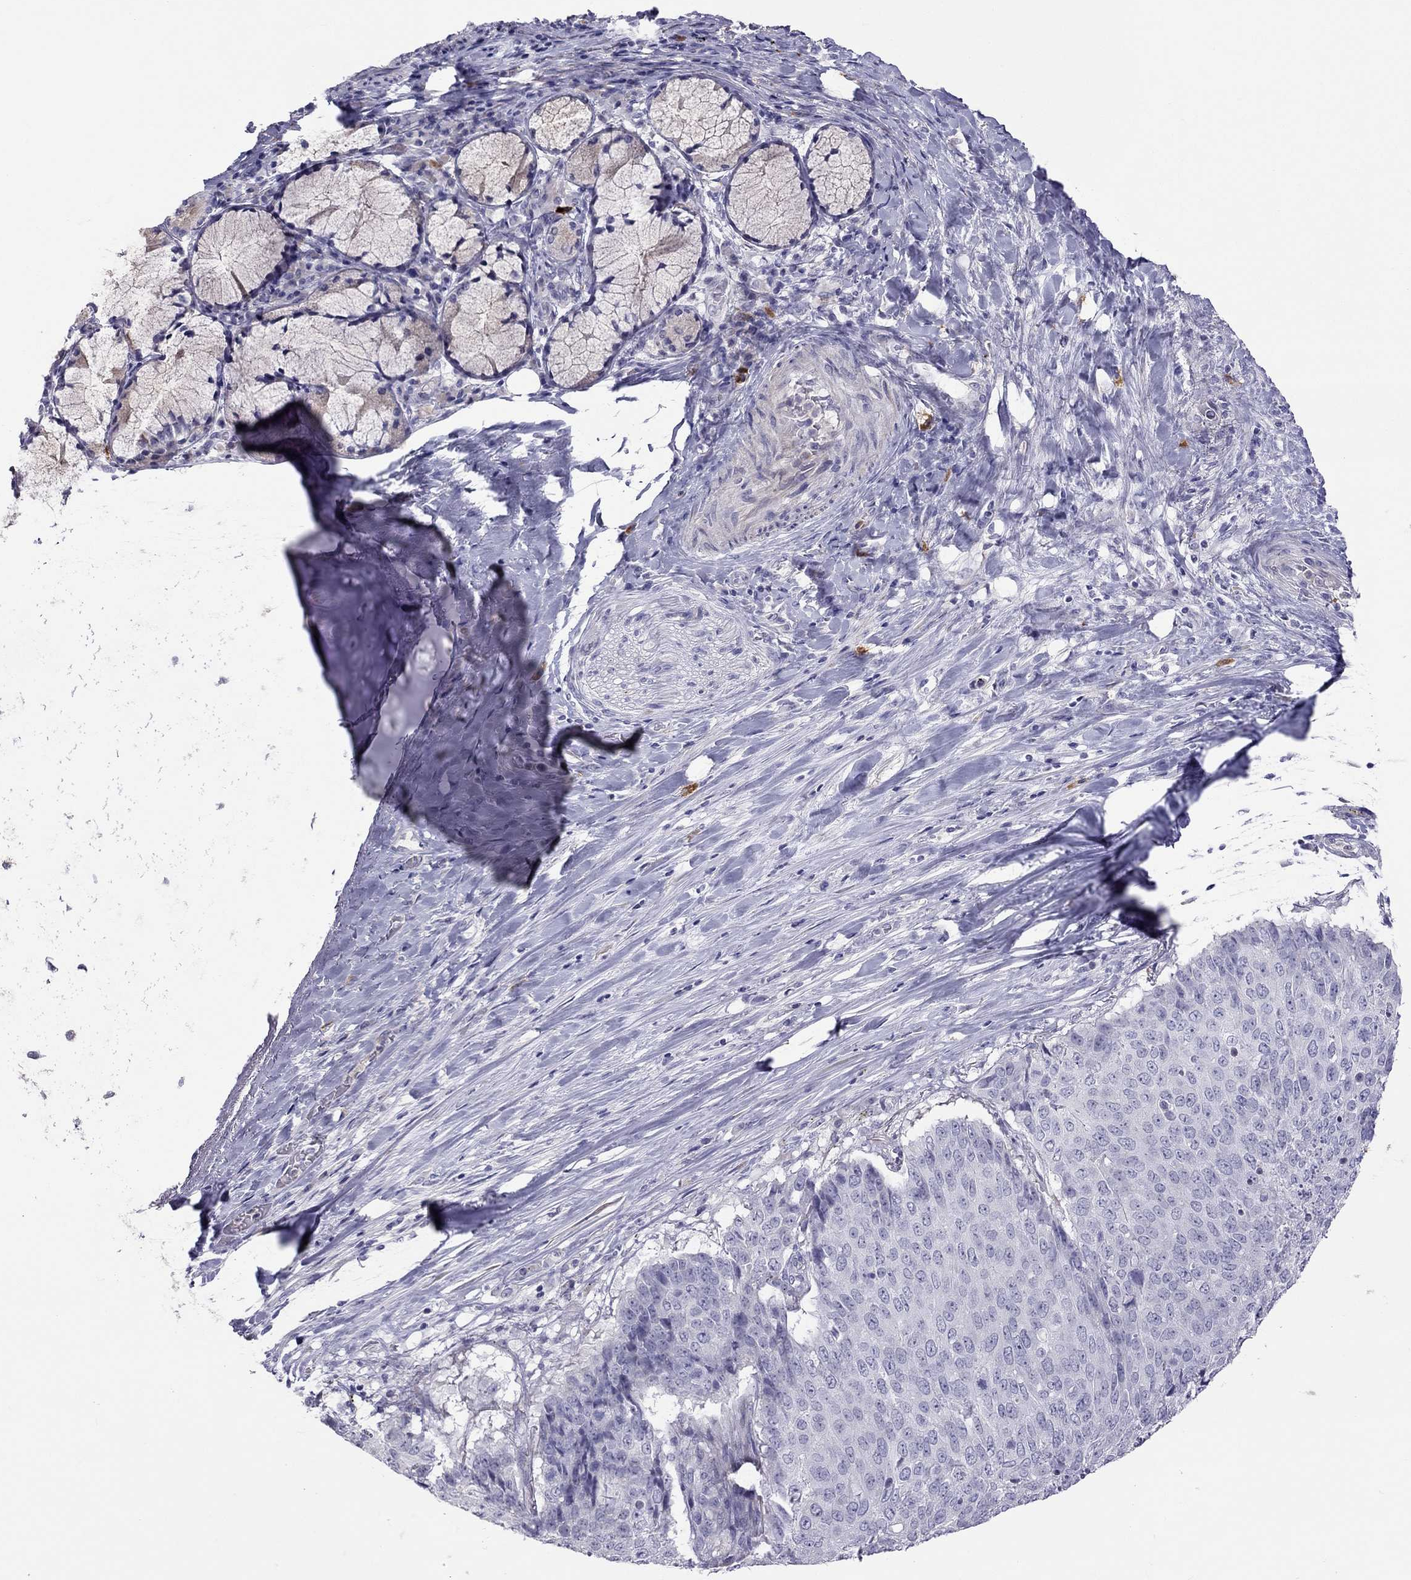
{"staining": {"intensity": "negative", "quantity": "none", "location": "none"}, "tissue": "lung cancer", "cell_type": "Tumor cells", "image_type": "cancer", "snomed": [{"axis": "morphology", "description": "Normal tissue, NOS"}, {"axis": "morphology", "description": "Squamous cell carcinoma, NOS"}, {"axis": "topography", "description": "Bronchus"}, {"axis": "topography", "description": "Lung"}], "caption": "Immunohistochemistry (IHC) photomicrograph of neoplastic tissue: human lung cancer (squamous cell carcinoma) stained with DAB demonstrates no significant protein positivity in tumor cells.", "gene": "STAR", "patient": {"sex": "male", "age": 64}}